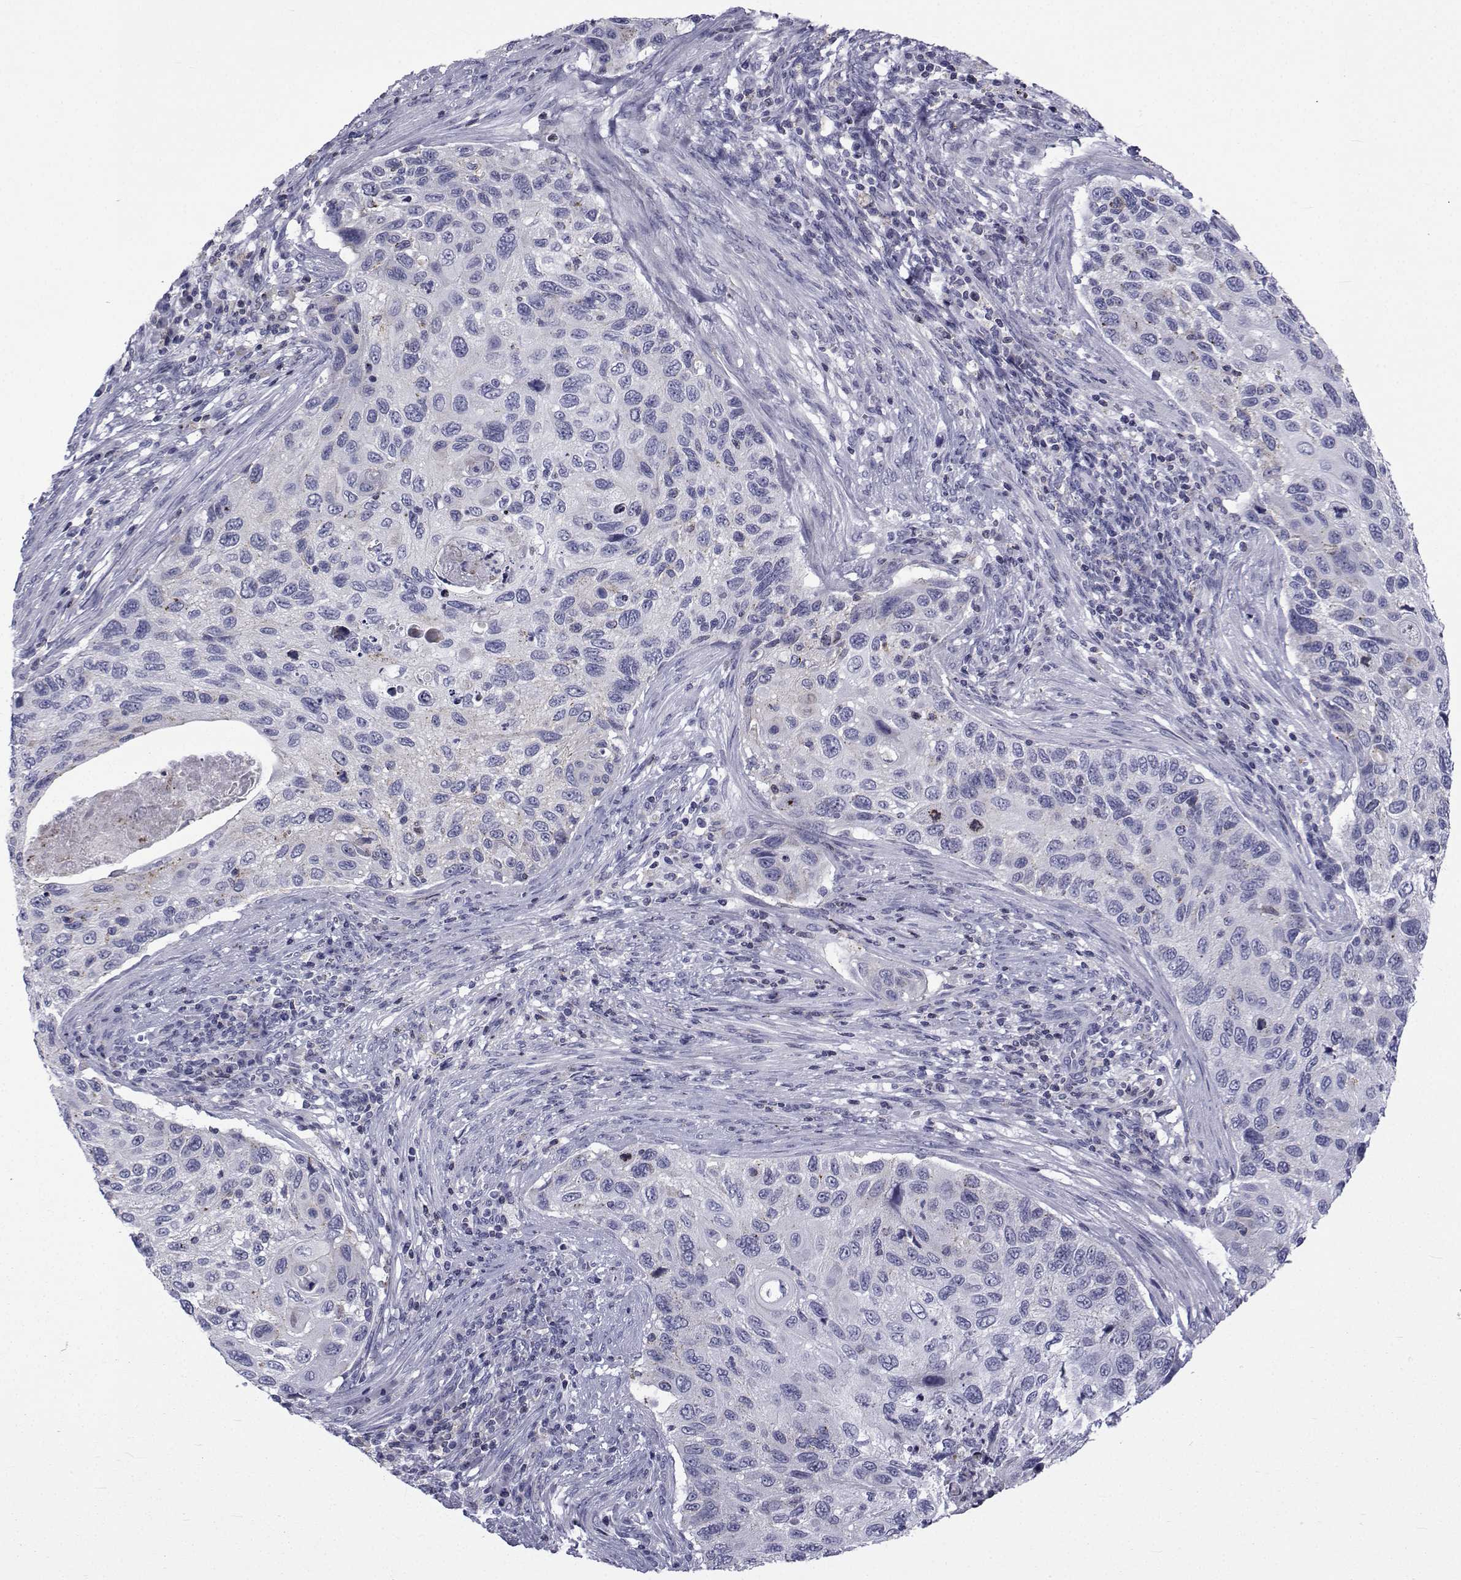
{"staining": {"intensity": "negative", "quantity": "none", "location": "none"}, "tissue": "cervical cancer", "cell_type": "Tumor cells", "image_type": "cancer", "snomed": [{"axis": "morphology", "description": "Squamous cell carcinoma, NOS"}, {"axis": "topography", "description": "Cervix"}], "caption": "The histopathology image reveals no significant expression in tumor cells of cervical cancer (squamous cell carcinoma).", "gene": "PDE6H", "patient": {"sex": "female", "age": 70}}